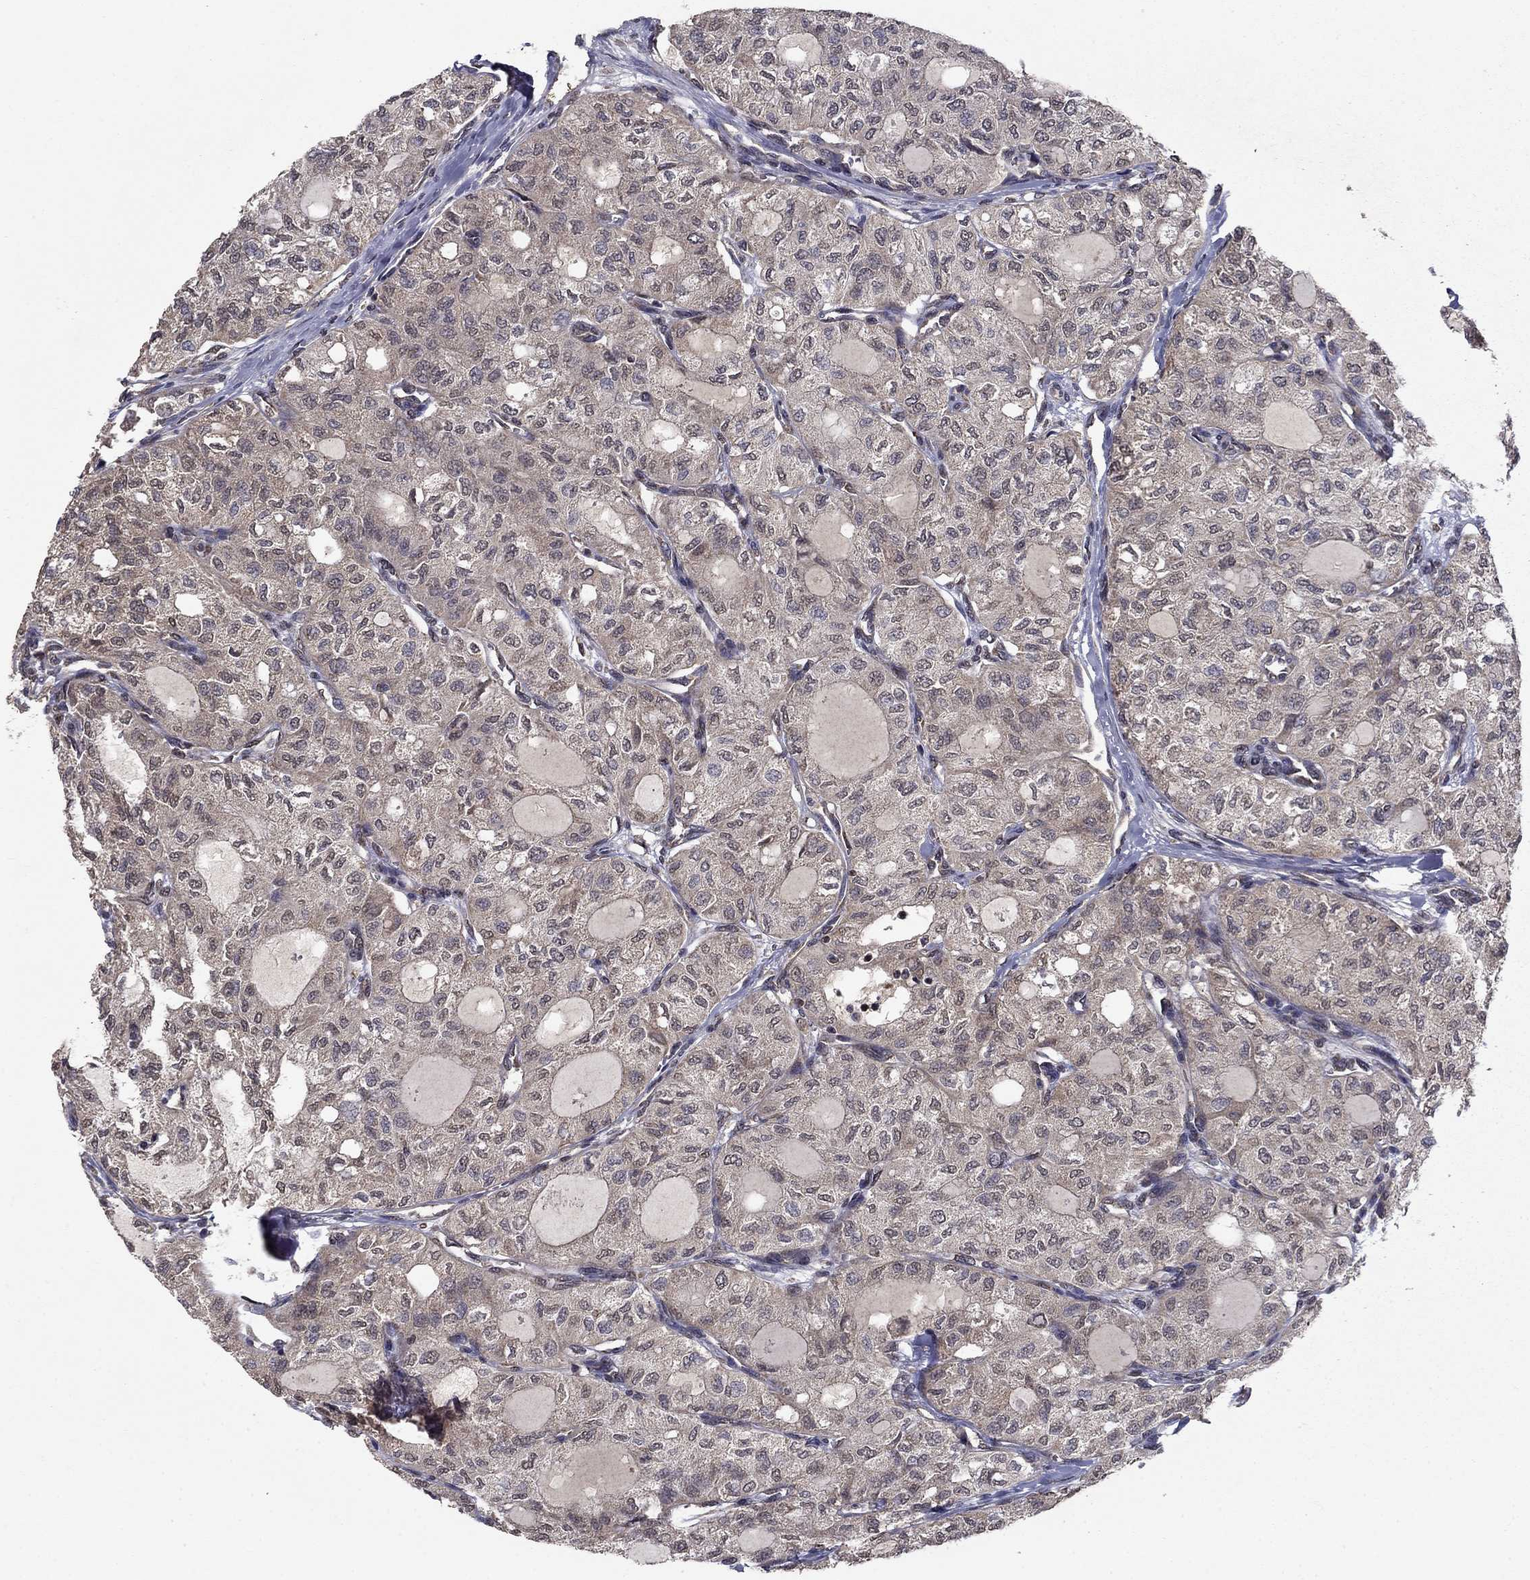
{"staining": {"intensity": "weak", "quantity": "<25%", "location": "cytoplasmic/membranous"}, "tissue": "thyroid cancer", "cell_type": "Tumor cells", "image_type": "cancer", "snomed": [{"axis": "morphology", "description": "Follicular adenoma carcinoma, NOS"}, {"axis": "topography", "description": "Thyroid gland"}], "caption": "Image shows no significant protein expression in tumor cells of follicular adenoma carcinoma (thyroid).", "gene": "SLC2A13", "patient": {"sex": "male", "age": 75}}